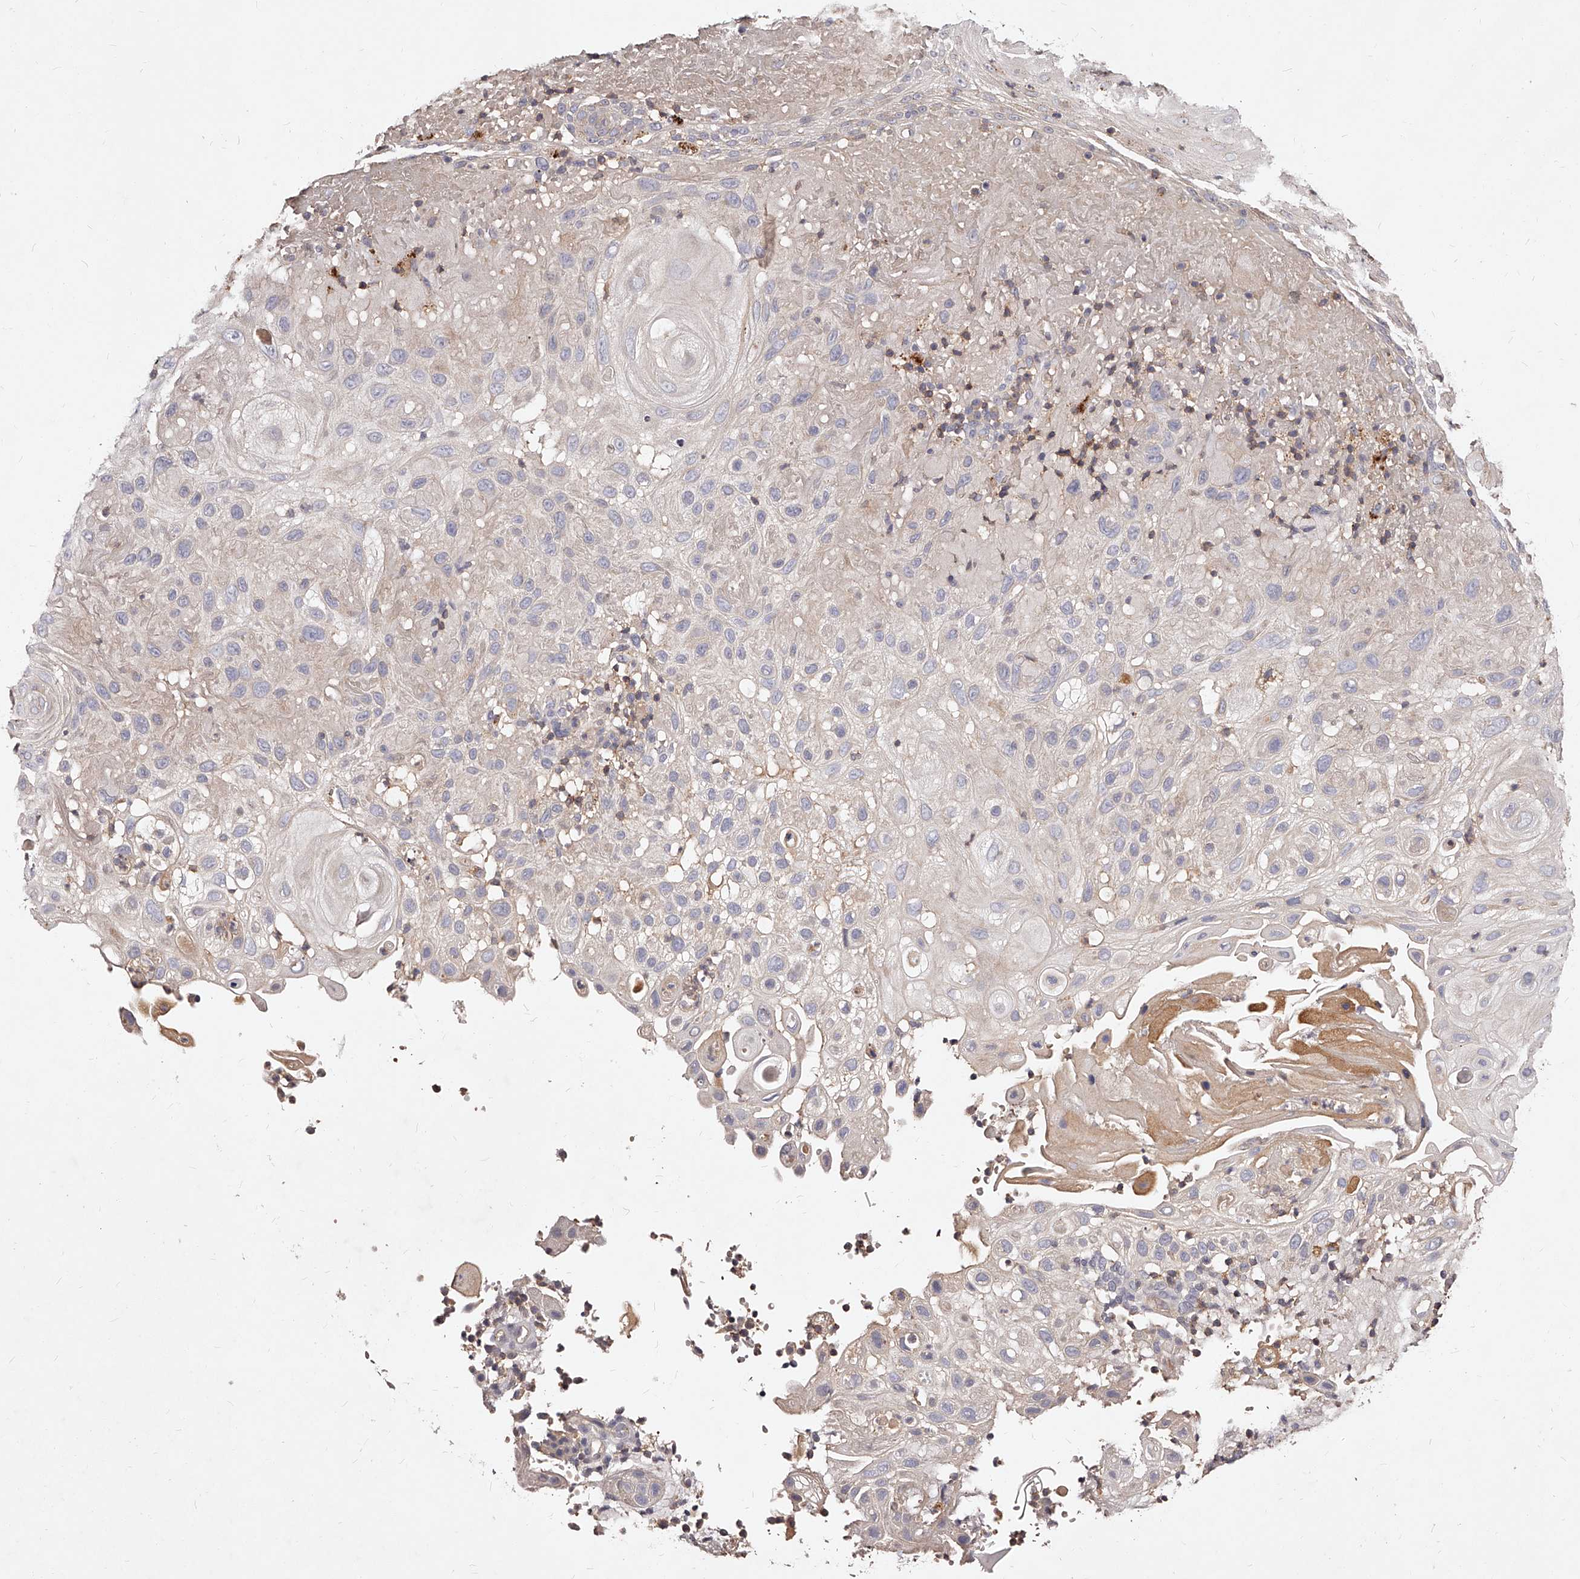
{"staining": {"intensity": "negative", "quantity": "none", "location": "none"}, "tissue": "skin cancer", "cell_type": "Tumor cells", "image_type": "cancer", "snomed": [{"axis": "morphology", "description": "Normal tissue, NOS"}, {"axis": "morphology", "description": "Squamous cell carcinoma, NOS"}, {"axis": "topography", "description": "Skin"}], "caption": "Immunohistochemistry (IHC) image of neoplastic tissue: skin cancer stained with DAB displays no significant protein staining in tumor cells.", "gene": "PHACTR1", "patient": {"sex": "female", "age": 96}}